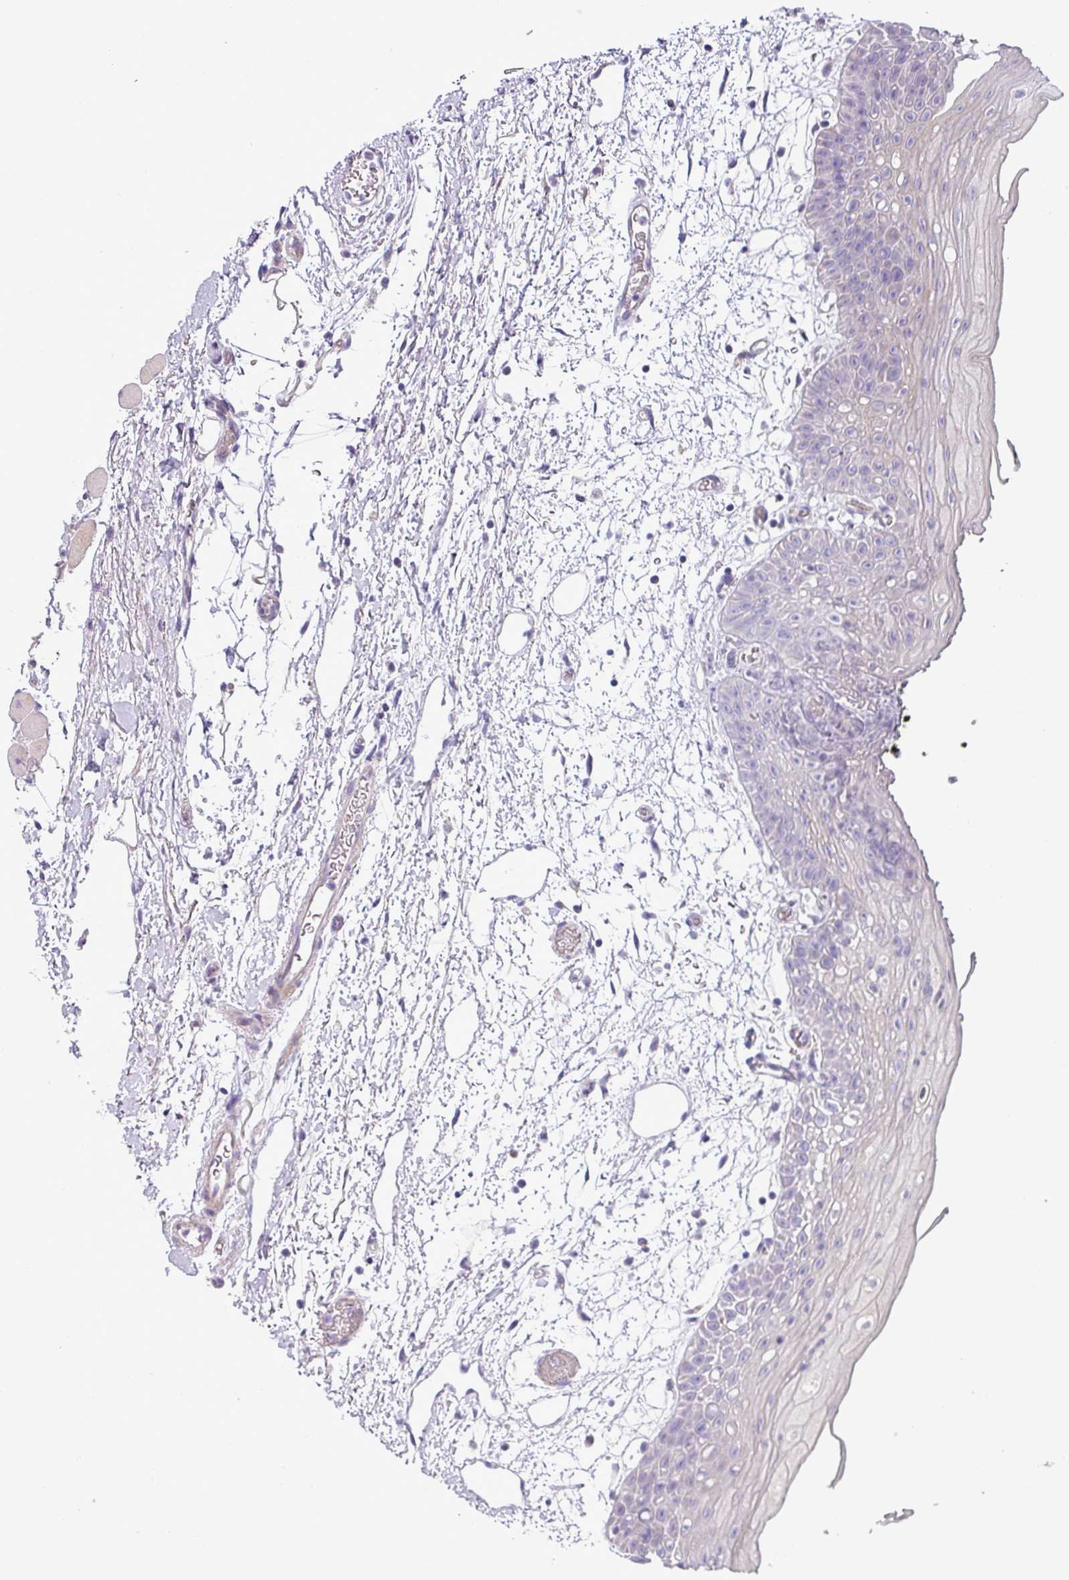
{"staining": {"intensity": "moderate", "quantity": "<25%", "location": "cytoplasmic/membranous"}, "tissue": "oral mucosa", "cell_type": "Squamous epithelial cells", "image_type": "normal", "snomed": [{"axis": "morphology", "description": "Normal tissue, NOS"}, {"axis": "topography", "description": "Oral tissue"}, {"axis": "topography", "description": "Tounge, NOS"}], "caption": "Squamous epithelial cells exhibit low levels of moderate cytoplasmic/membranous expression in approximately <25% of cells in normal oral mucosa.", "gene": "RGS16", "patient": {"sex": "female", "age": 59}}